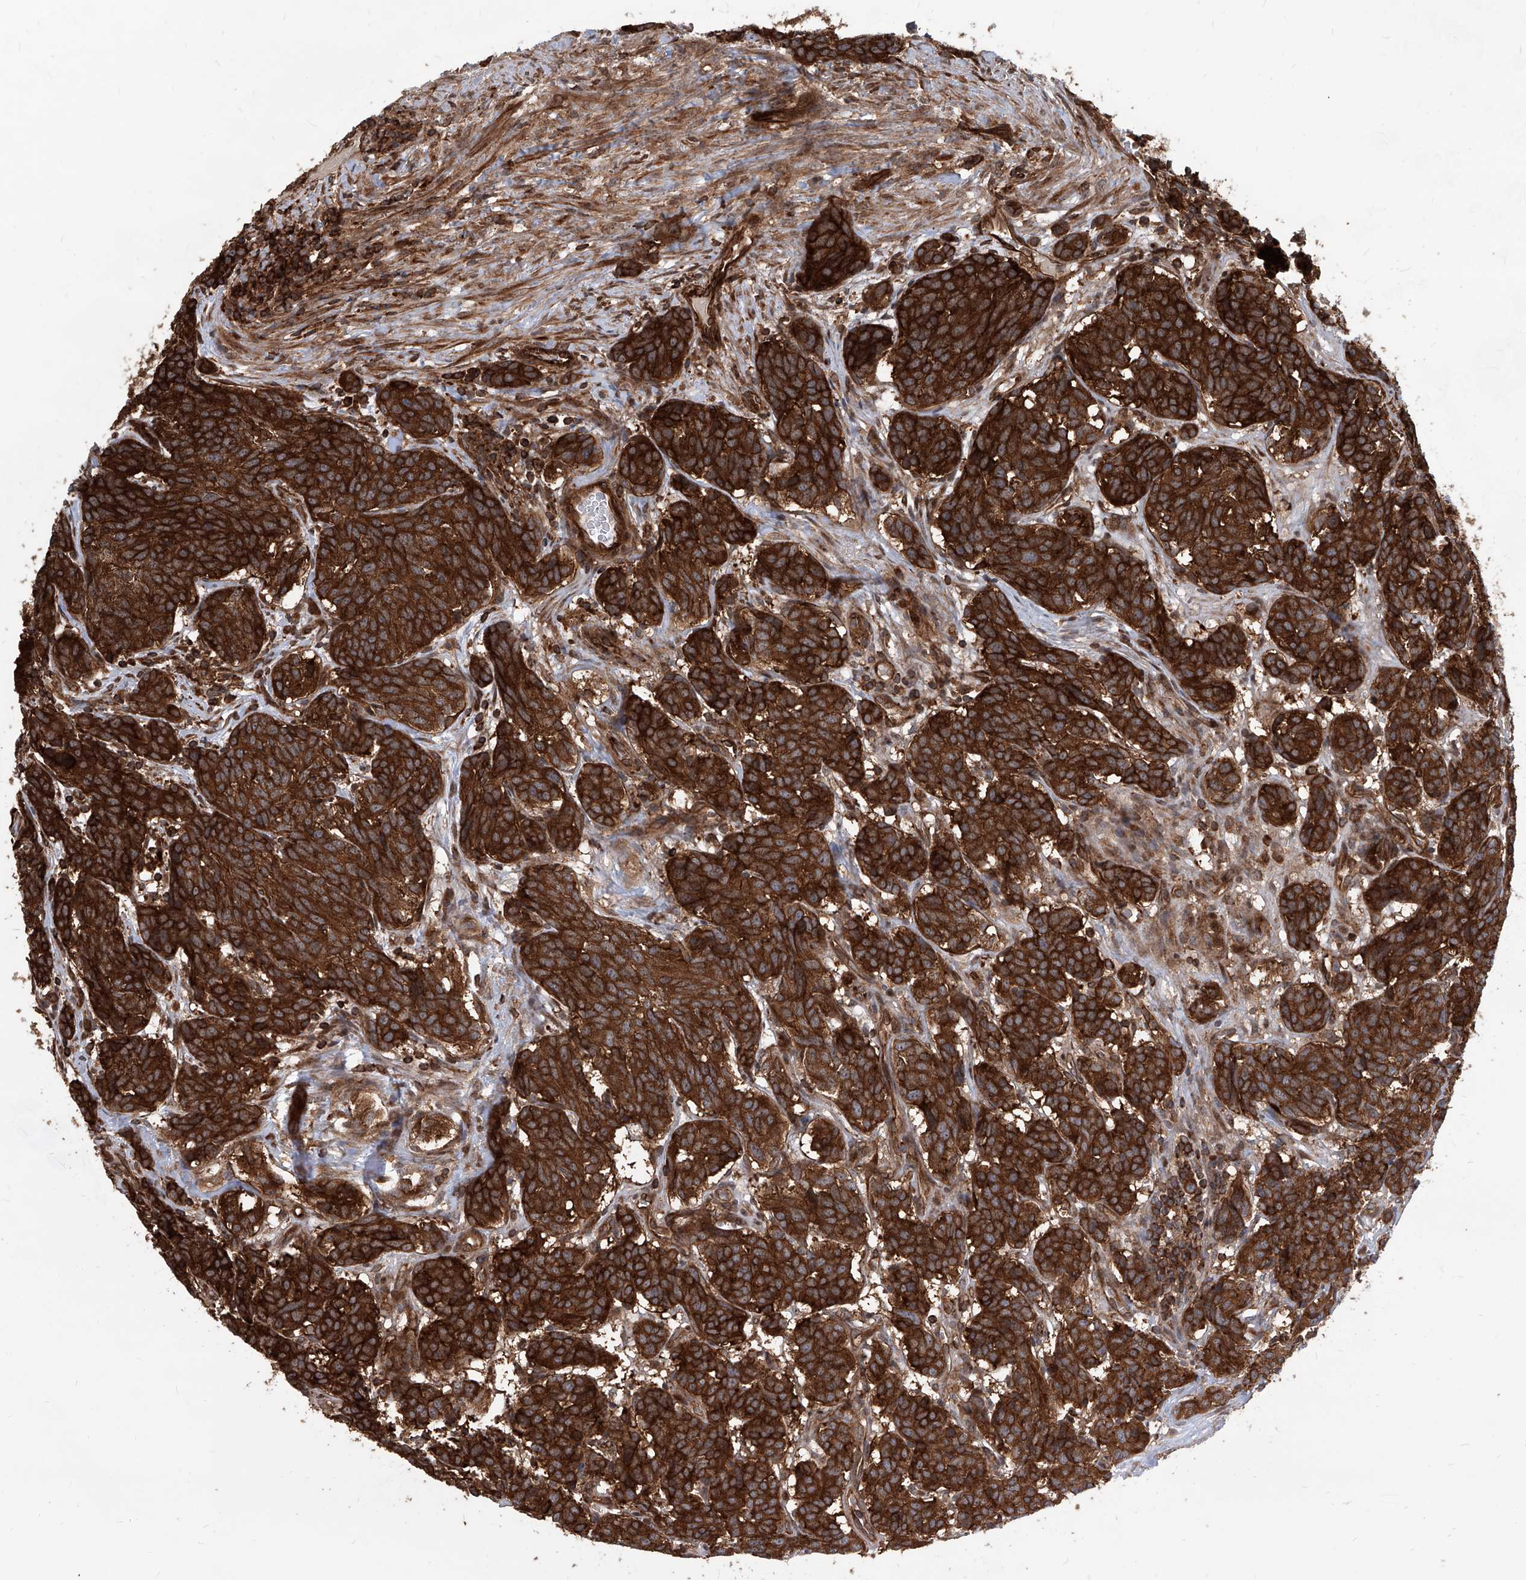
{"staining": {"intensity": "strong", "quantity": ">75%", "location": "cytoplasmic/membranous"}, "tissue": "carcinoid", "cell_type": "Tumor cells", "image_type": "cancer", "snomed": [{"axis": "morphology", "description": "Carcinoid, malignant, NOS"}, {"axis": "topography", "description": "Lung"}], "caption": "Immunohistochemistry of carcinoid (malignant) exhibits high levels of strong cytoplasmic/membranous staining in about >75% of tumor cells.", "gene": "MAGED2", "patient": {"sex": "female", "age": 46}}